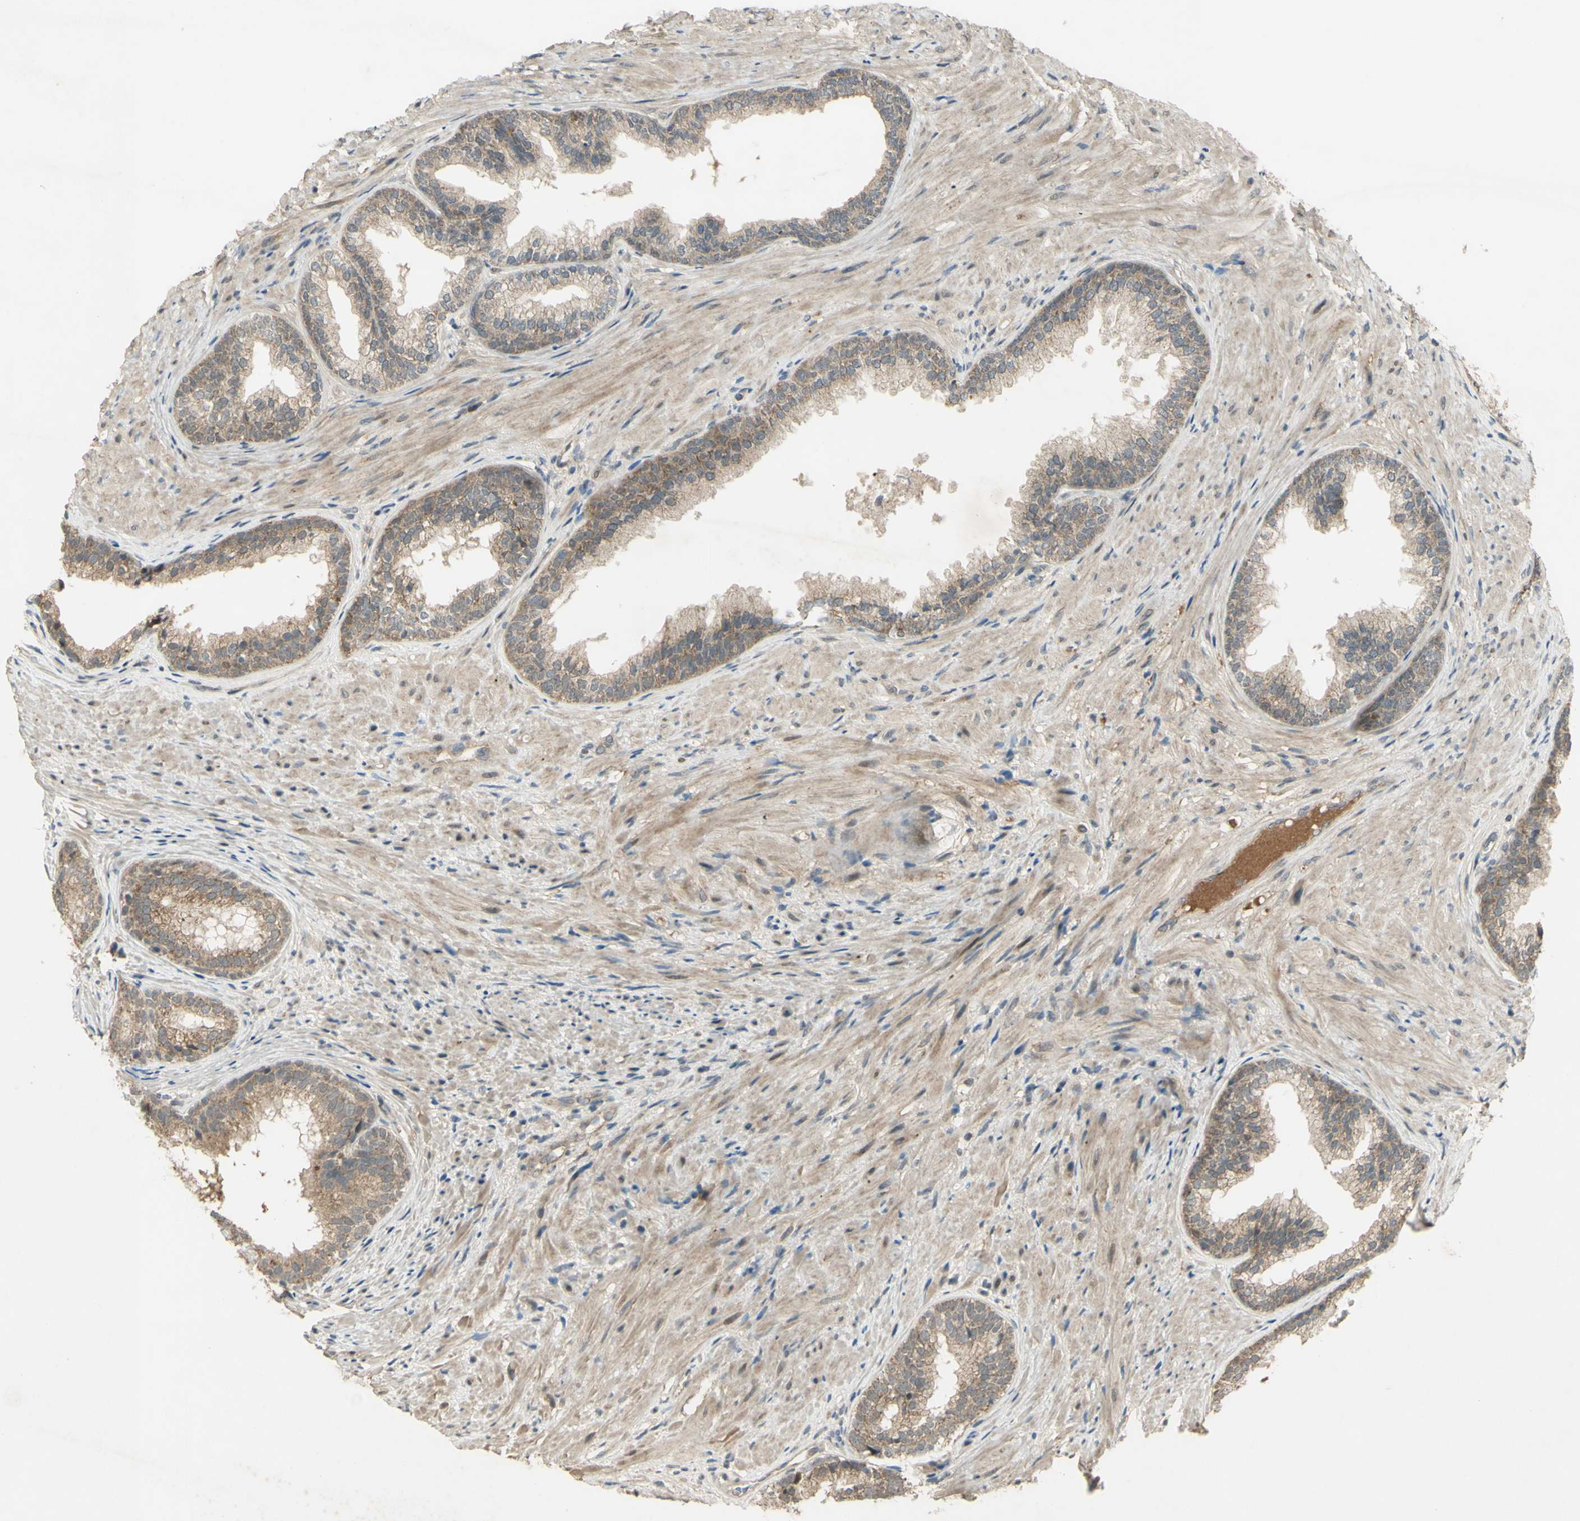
{"staining": {"intensity": "weak", "quantity": "25%-75%", "location": "cytoplasmic/membranous"}, "tissue": "prostate", "cell_type": "Glandular cells", "image_type": "normal", "snomed": [{"axis": "morphology", "description": "Normal tissue, NOS"}, {"axis": "topography", "description": "Prostate"}], "caption": "Immunohistochemistry staining of unremarkable prostate, which demonstrates low levels of weak cytoplasmic/membranous staining in about 25%-75% of glandular cells indicating weak cytoplasmic/membranous protein staining. The staining was performed using DAB (3,3'-diaminobenzidine) (brown) for protein detection and nuclei were counterstained in hematoxylin (blue).", "gene": "RAD18", "patient": {"sex": "male", "age": 76}}